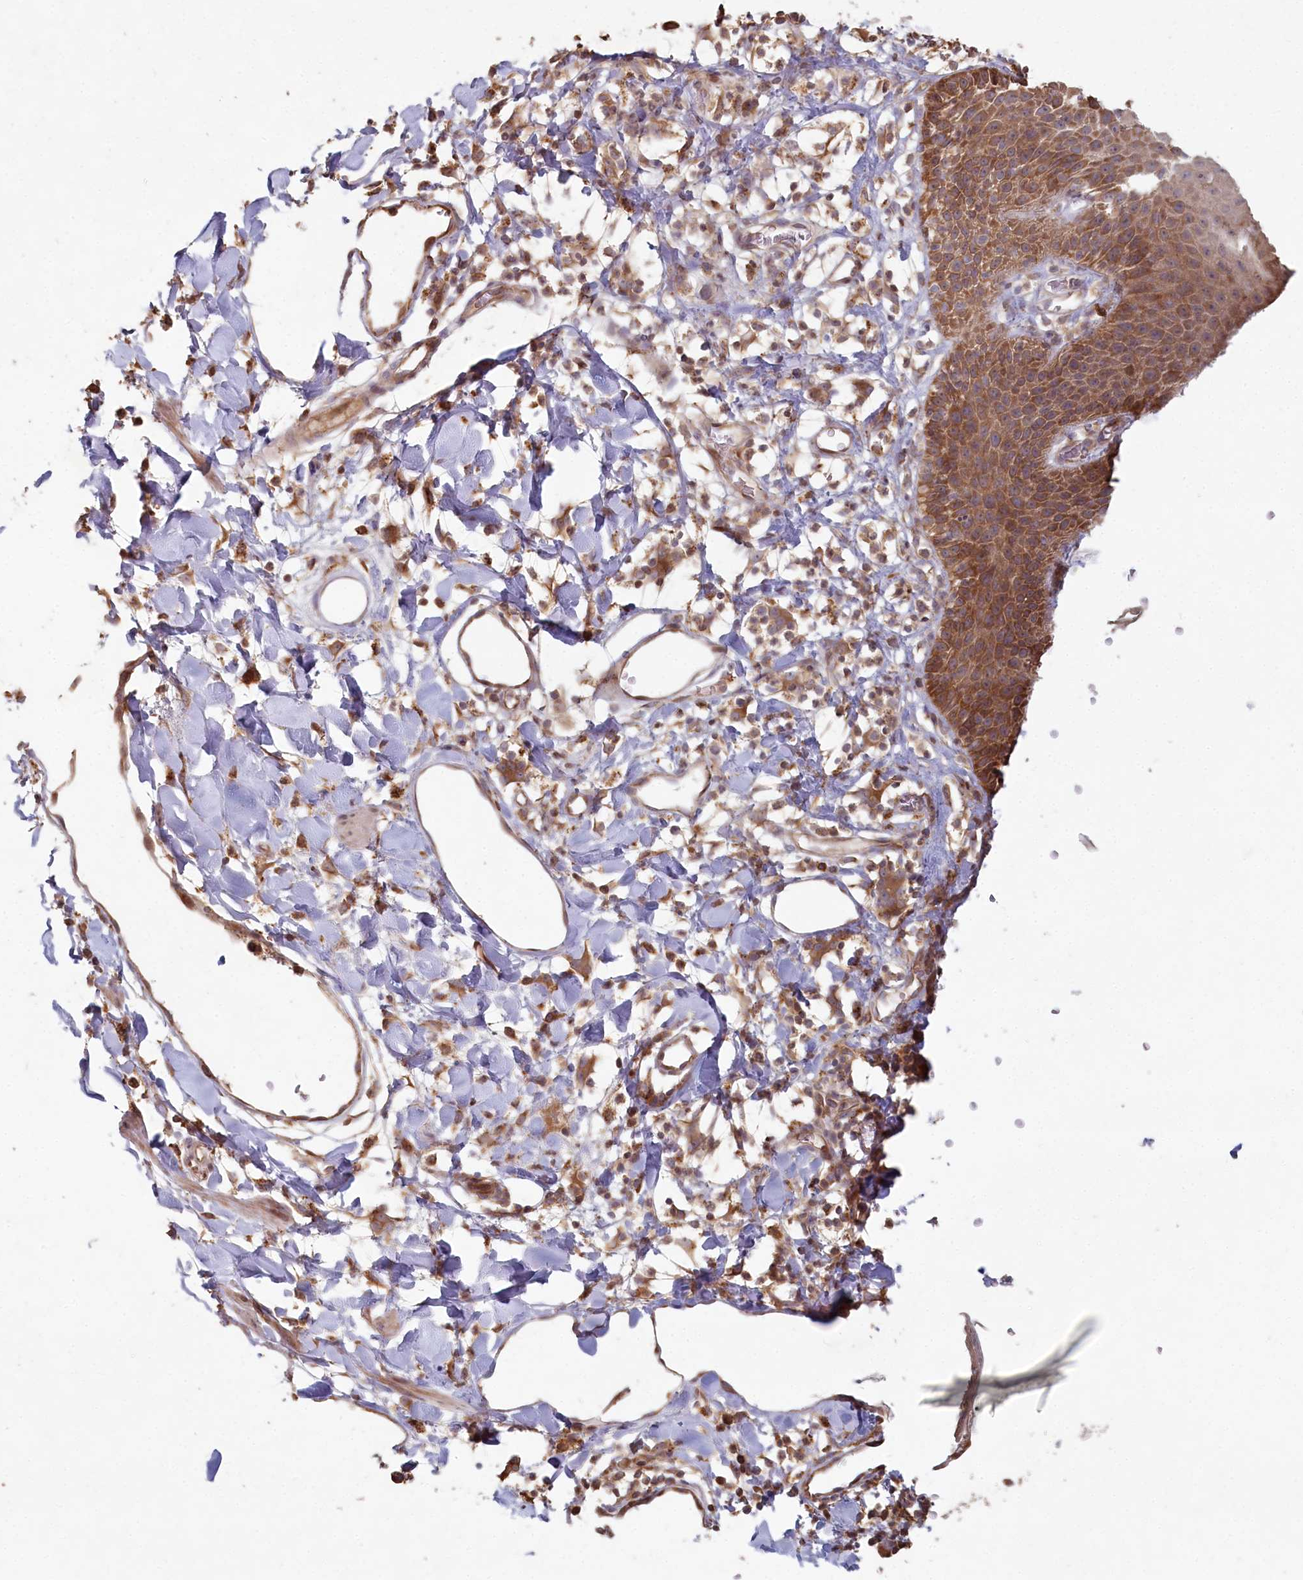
{"staining": {"intensity": "strong", "quantity": ">75%", "location": "cytoplasmic/membranous"}, "tissue": "skin", "cell_type": "Epidermal cells", "image_type": "normal", "snomed": [{"axis": "morphology", "description": "Normal tissue, NOS"}, {"axis": "topography", "description": "Vulva"}], "caption": "Immunohistochemical staining of benign human skin displays strong cytoplasmic/membranous protein positivity in approximately >75% of epidermal cells.", "gene": "HAL", "patient": {"sex": "female", "age": 68}}